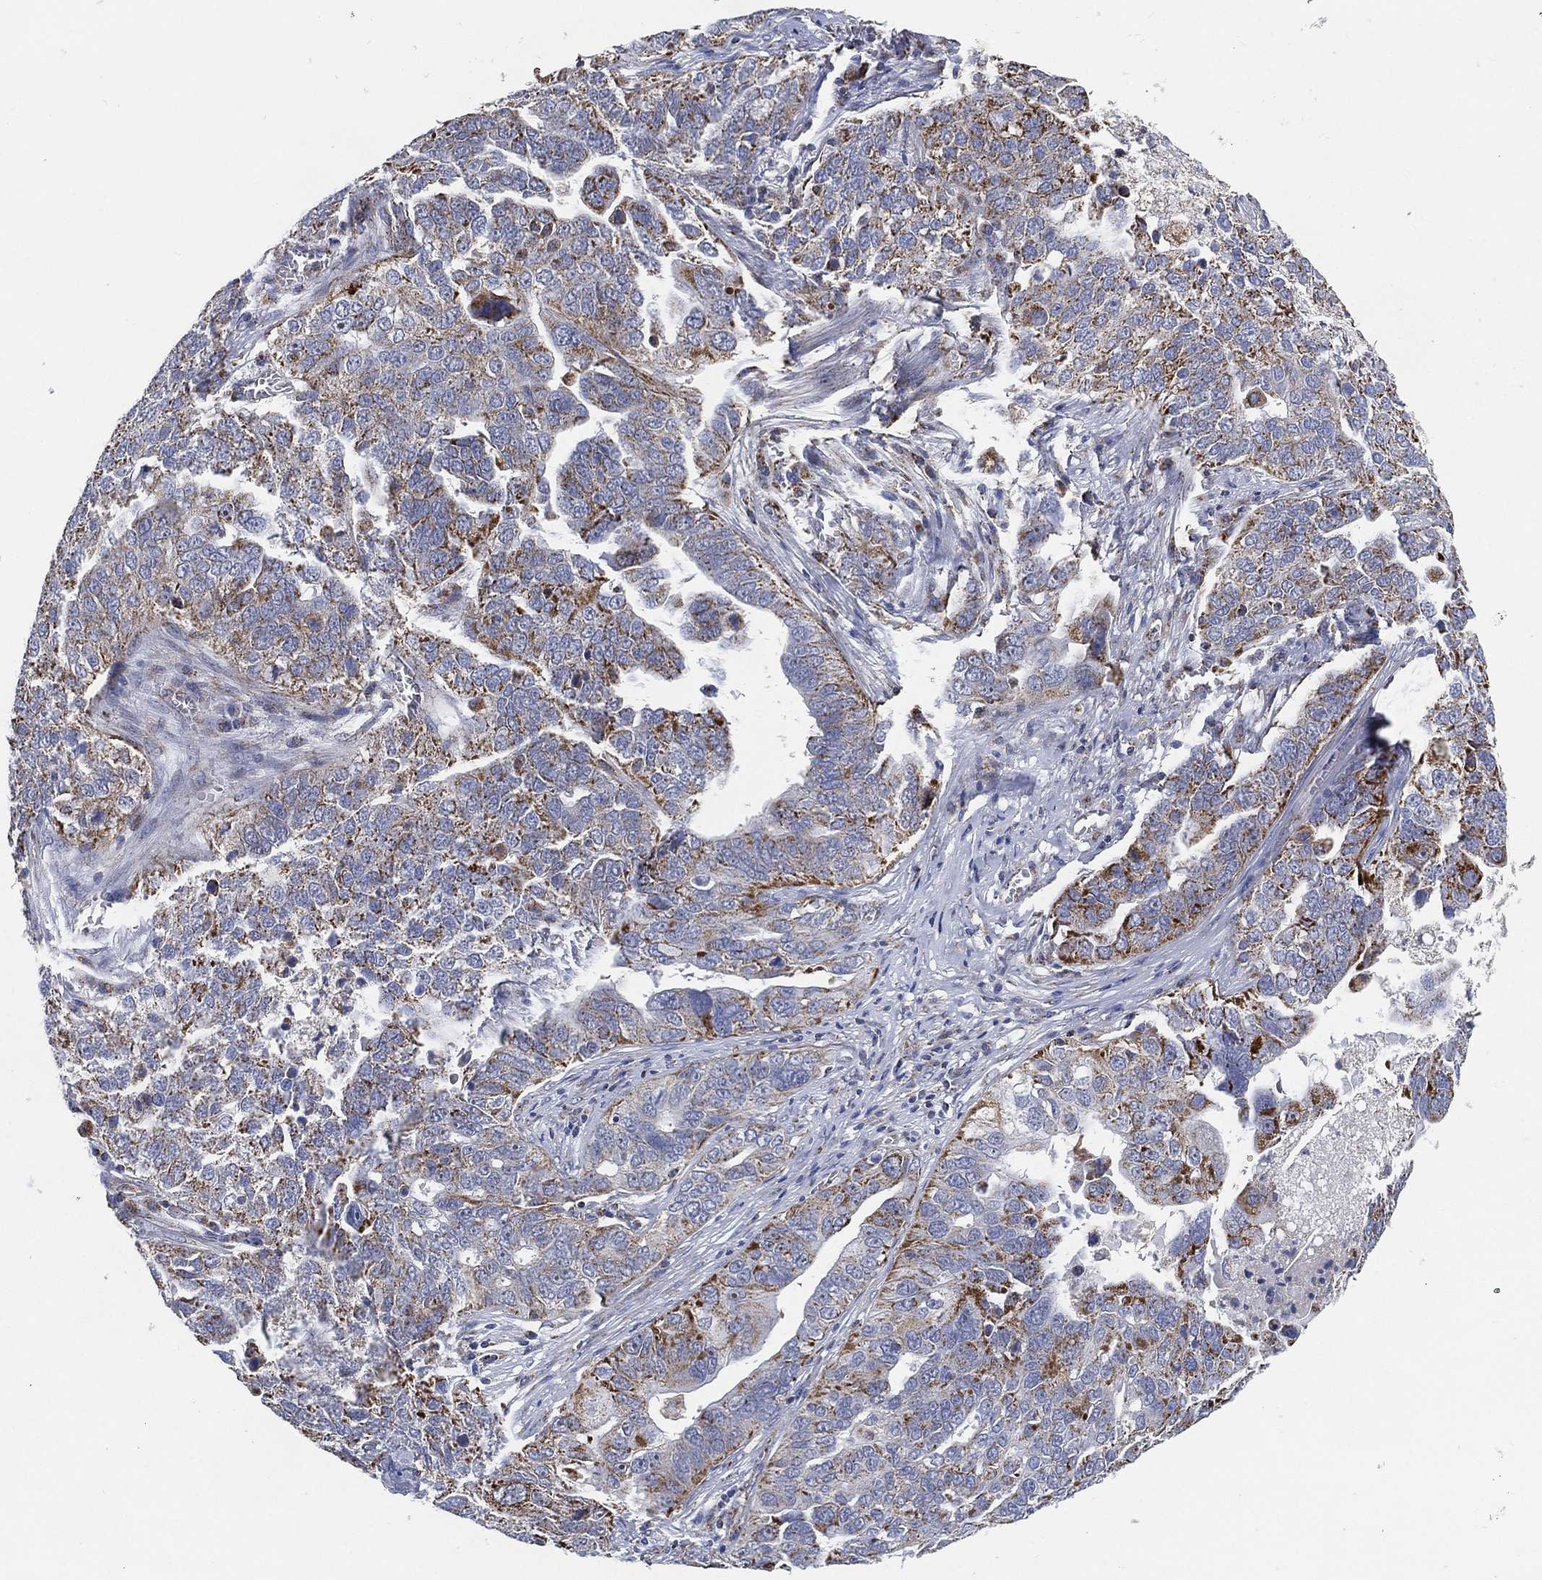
{"staining": {"intensity": "strong", "quantity": "<25%", "location": "cytoplasmic/membranous"}, "tissue": "ovarian cancer", "cell_type": "Tumor cells", "image_type": "cancer", "snomed": [{"axis": "morphology", "description": "Carcinoma, endometroid"}, {"axis": "topography", "description": "Soft tissue"}, {"axis": "topography", "description": "Ovary"}], "caption": "Immunohistochemical staining of endometroid carcinoma (ovarian) shows strong cytoplasmic/membranous protein positivity in approximately <25% of tumor cells.", "gene": "GCAT", "patient": {"sex": "female", "age": 52}}